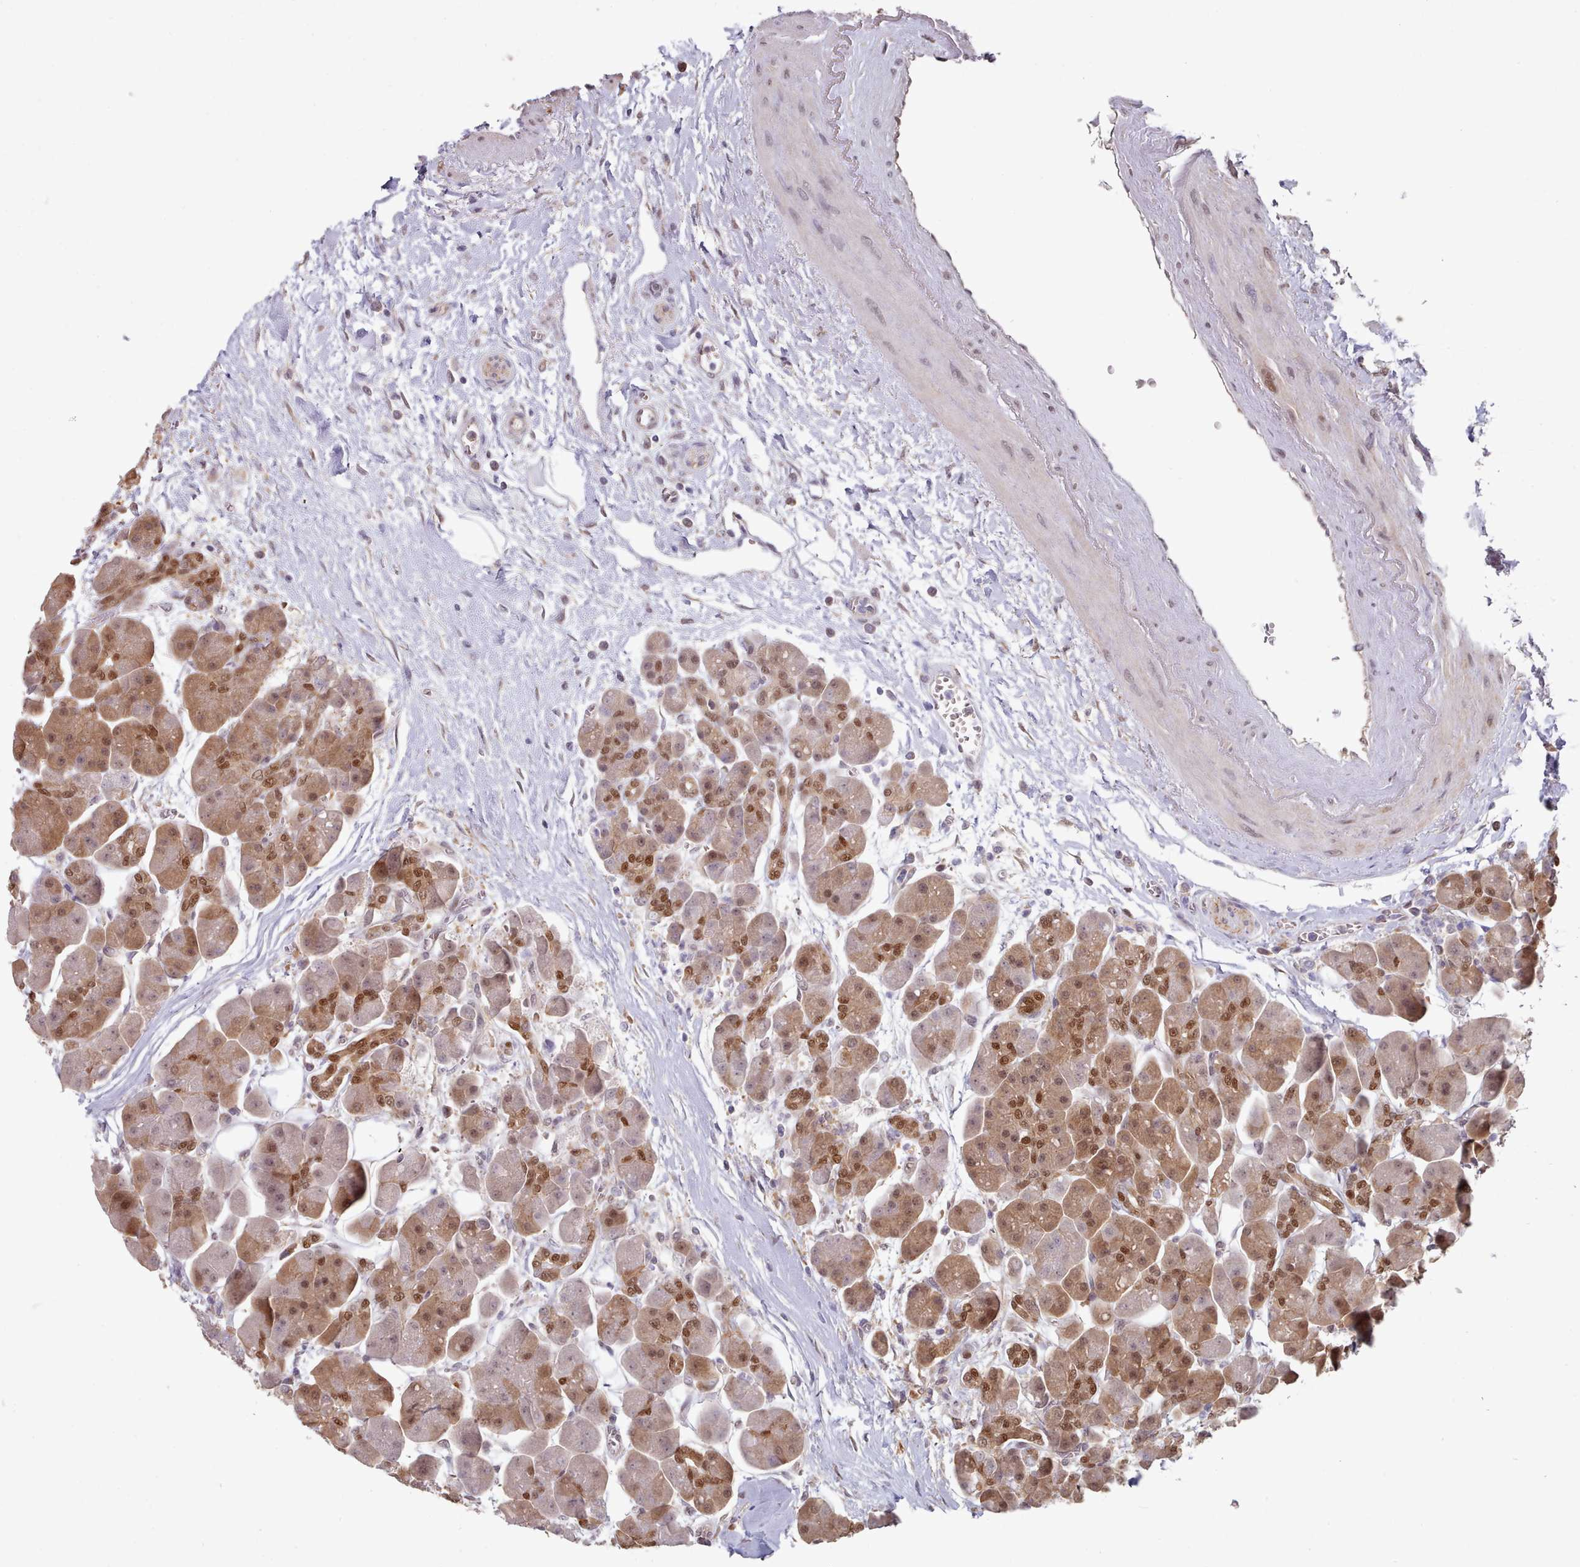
{"staining": {"intensity": "moderate", "quantity": ">75%", "location": "cytoplasmic/membranous,nuclear"}, "tissue": "pancreas", "cell_type": "Exocrine glandular cells", "image_type": "normal", "snomed": [{"axis": "morphology", "description": "Normal tissue, NOS"}, {"axis": "topography", "description": "Pancreas"}], "caption": "A brown stain shows moderate cytoplasmic/membranous,nuclear positivity of a protein in exocrine glandular cells of benign human pancreas. Nuclei are stained in blue.", "gene": "CES3", "patient": {"sex": "male", "age": 66}}